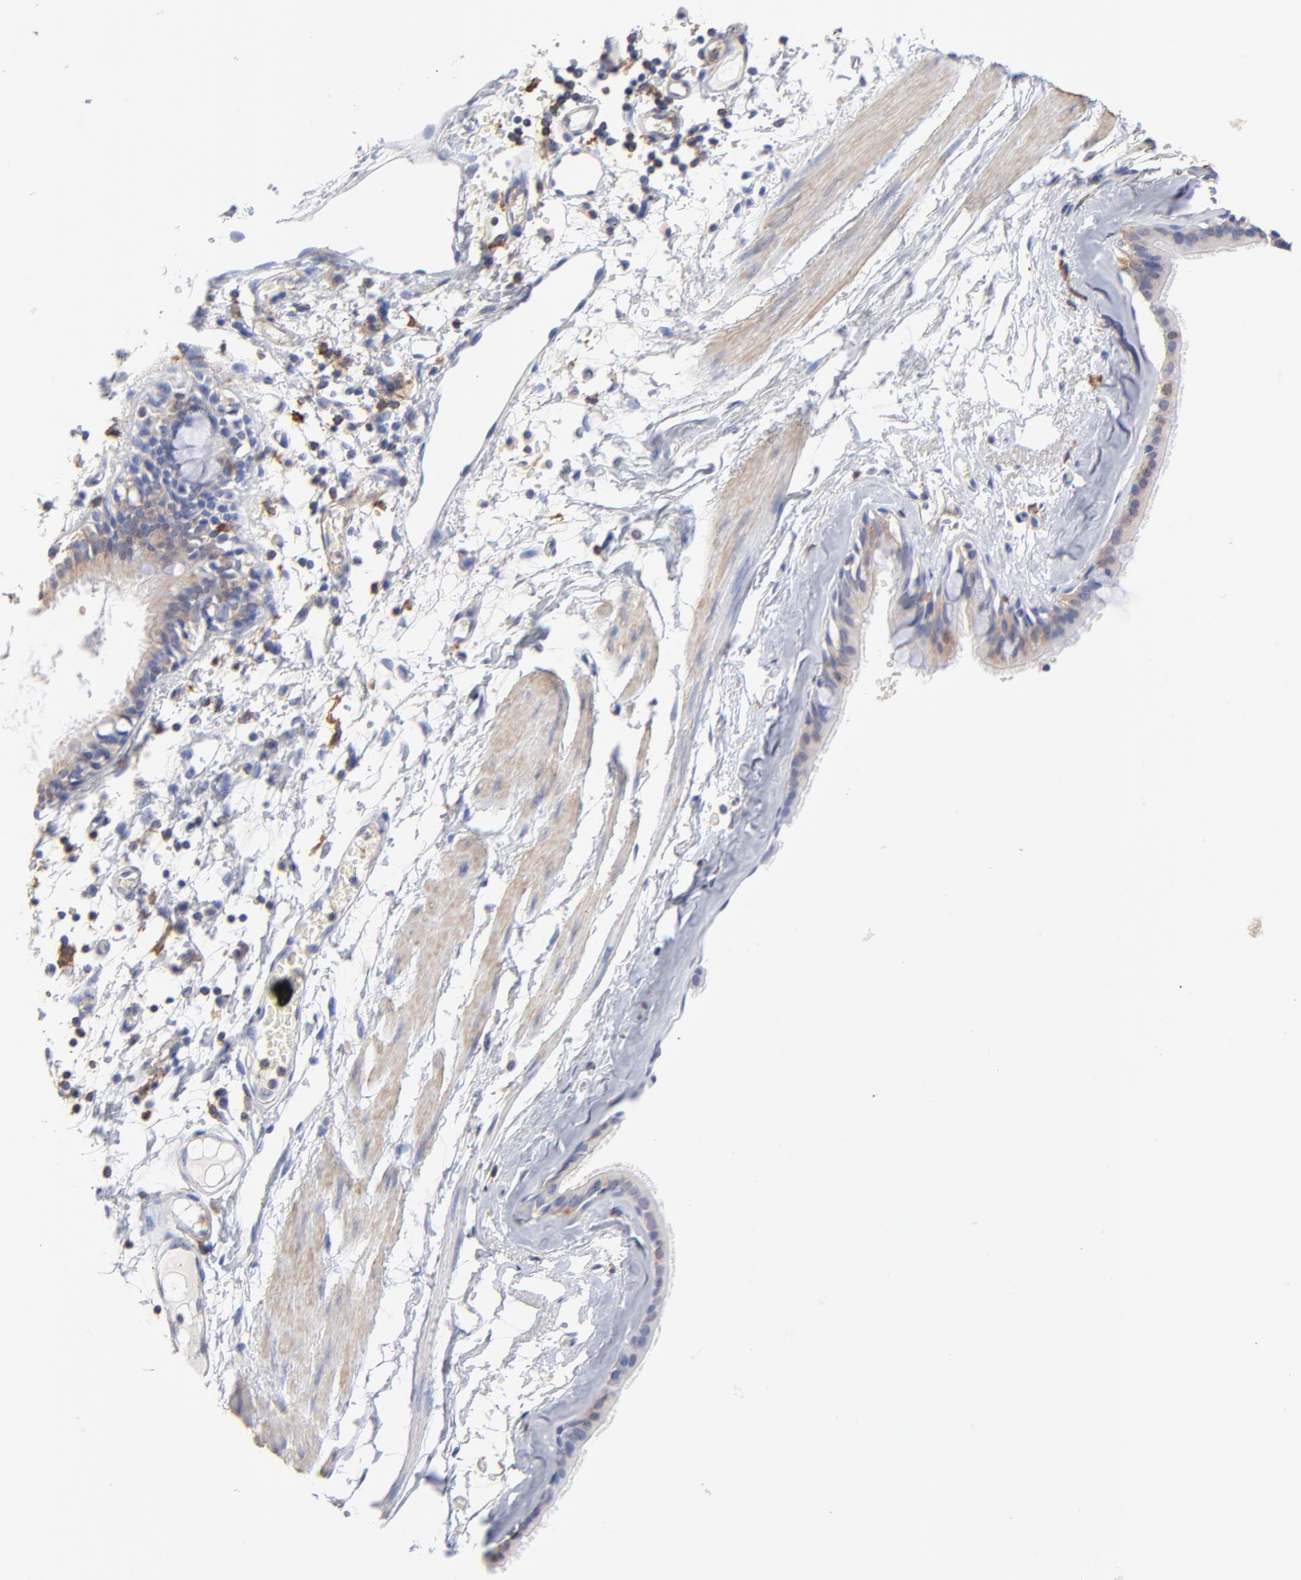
{"staining": {"intensity": "negative", "quantity": "none", "location": "none"}, "tissue": "bronchus", "cell_type": "Respiratory epithelial cells", "image_type": "normal", "snomed": [{"axis": "morphology", "description": "Normal tissue, NOS"}, {"axis": "topography", "description": "Bronchus"}, {"axis": "topography", "description": "Lung"}], "caption": "IHC of benign human bronchus reveals no positivity in respiratory epithelial cells. Nuclei are stained in blue.", "gene": "ASL", "patient": {"sex": "female", "age": 56}}